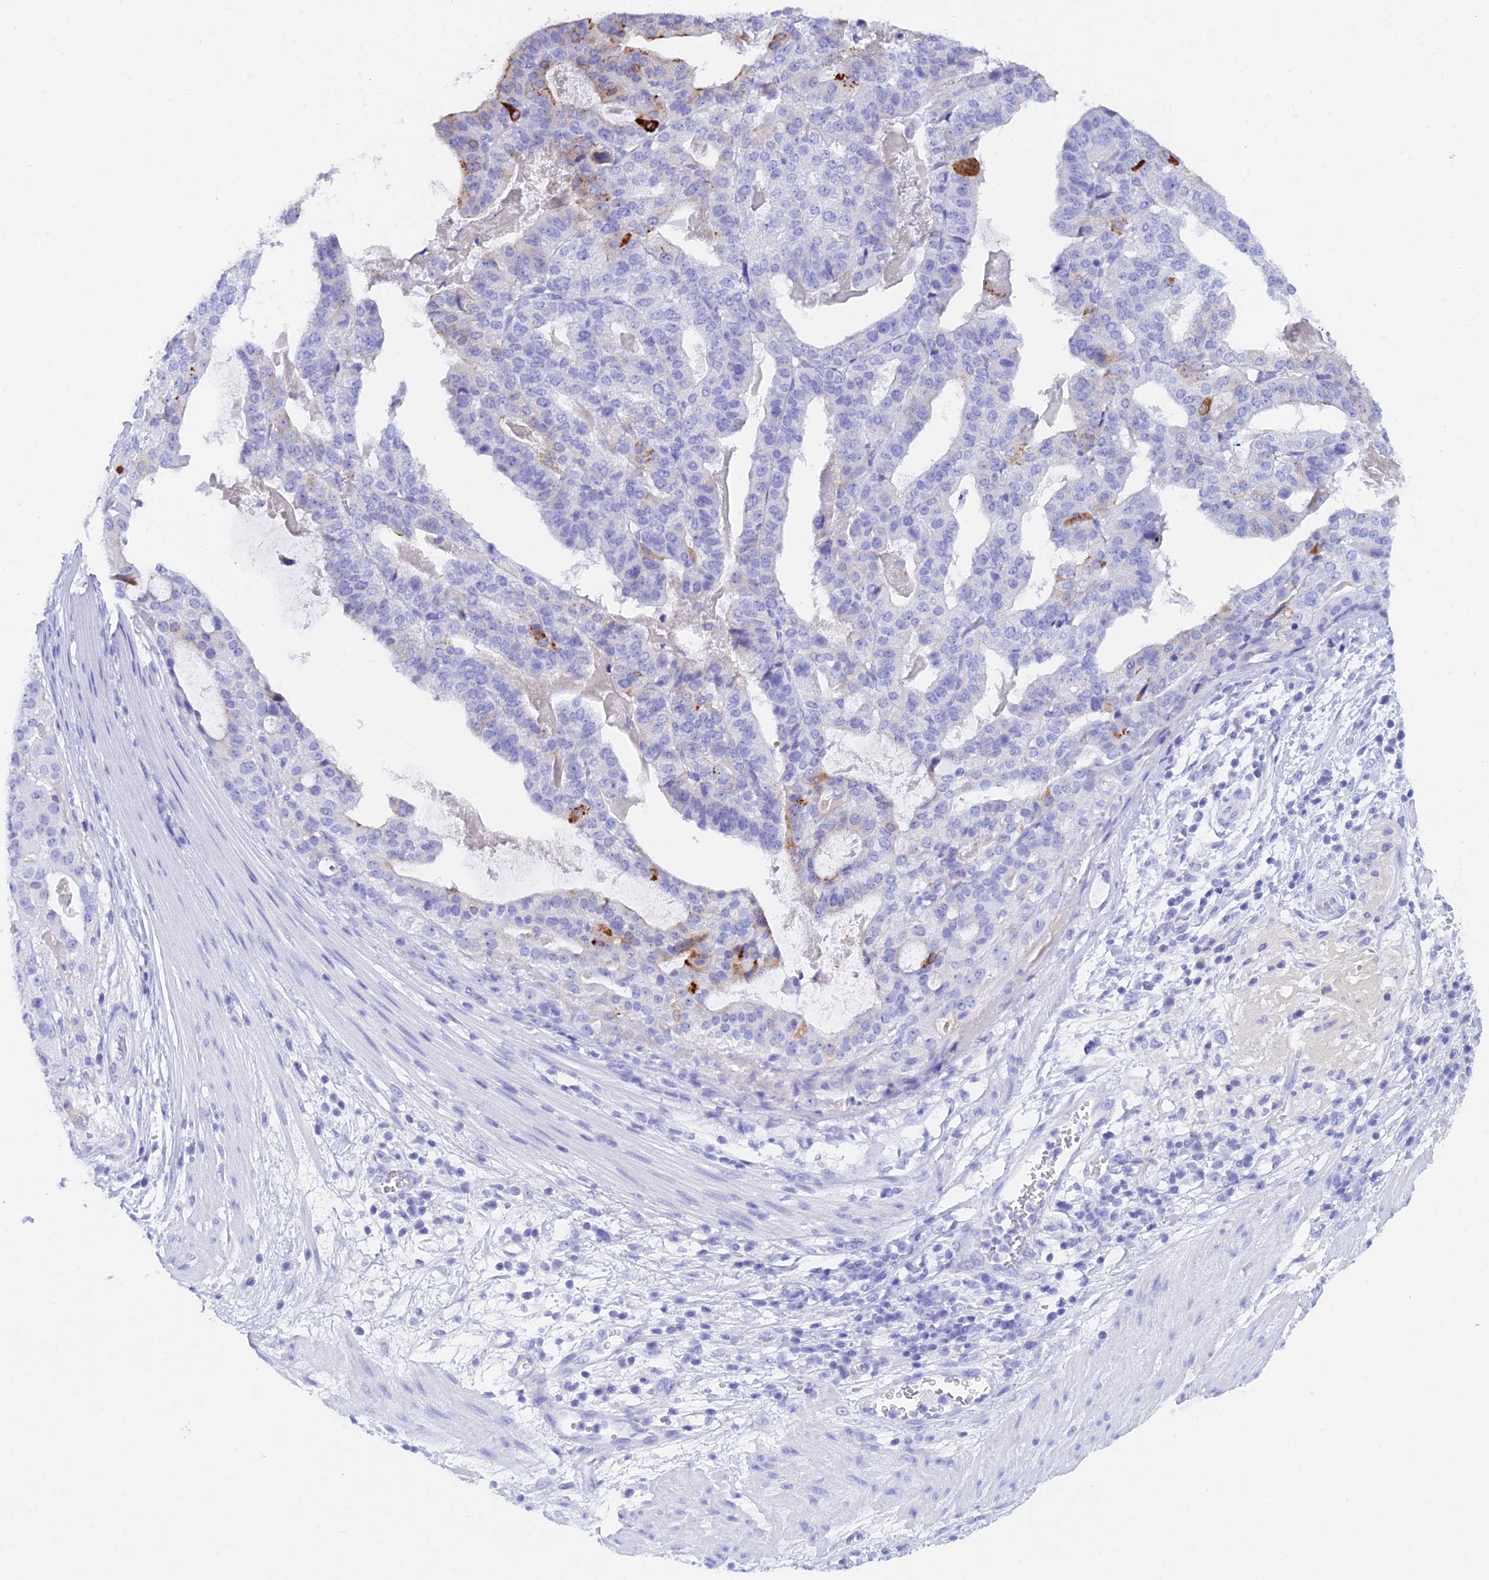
{"staining": {"intensity": "strong", "quantity": "<25%", "location": "cytoplasmic/membranous"}, "tissue": "stomach cancer", "cell_type": "Tumor cells", "image_type": "cancer", "snomed": [{"axis": "morphology", "description": "Adenocarcinoma, NOS"}, {"axis": "topography", "description": "Stomach"}], "caption": "Immunohistochemistry (DAB (3,3'-diaminobenzidine)) staining of stomach cancer displays strong cytoplasmic/membranous protein staining in about <25% of tumor cells.", "gene": "REG1A", "patient": {"sex": "male", "age": 48}}